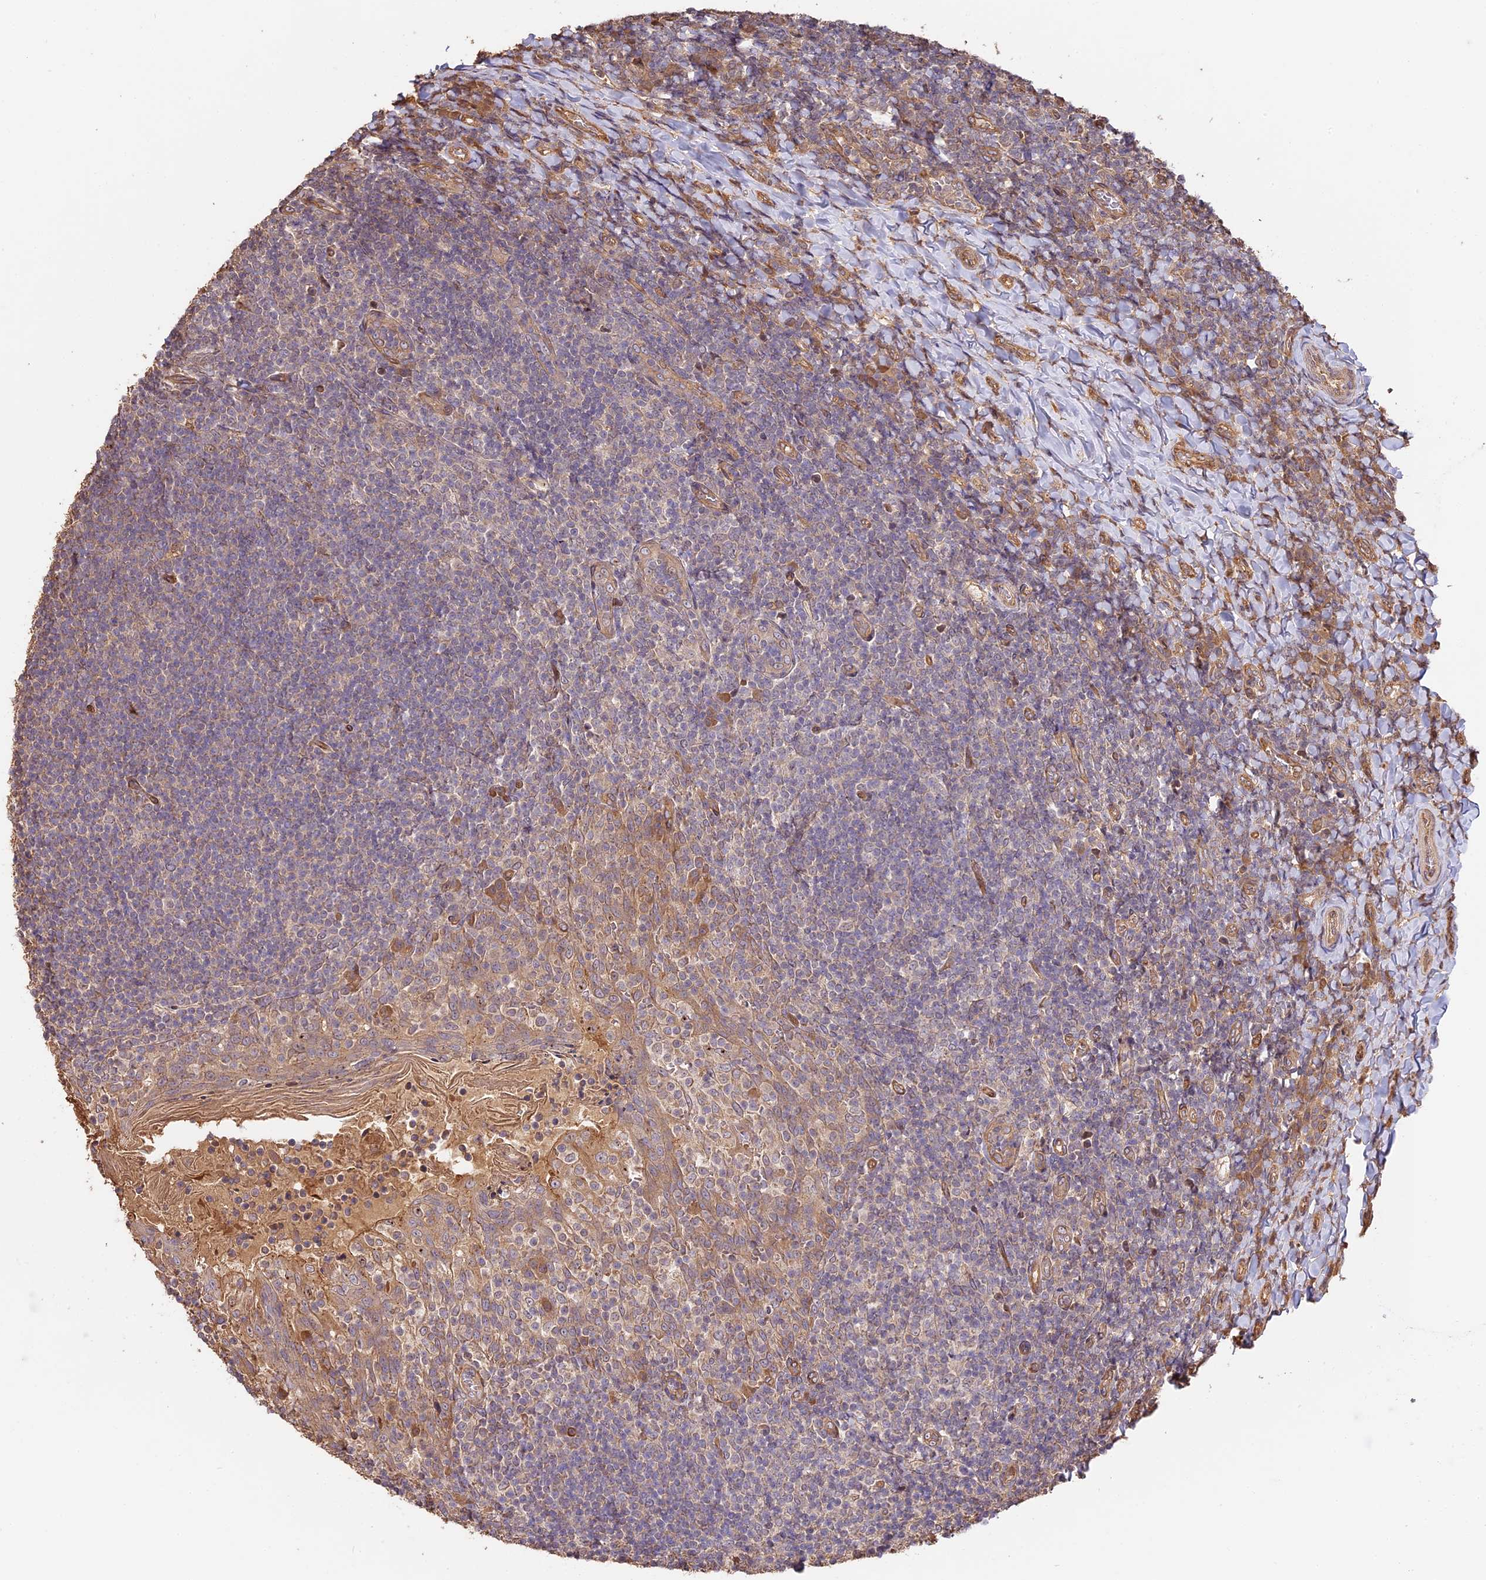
{"staining": {"intensity": "negative", "quantity": "none", "location": "none"}, "tissue": "tonsil", "cell_type": "Germinal center cells", "image_type": "normal", "snomed": [{"axis": "morphology", "description": "Normal tissue, NOS"}, {"axis": "topography", "description": "Tonsil"}], "caption": "Micrograph shows no protein expression in germinal center cells of benign tonsil.", "gene": "PPP1R37", "patient": {"sex": "female", "age": 10}}